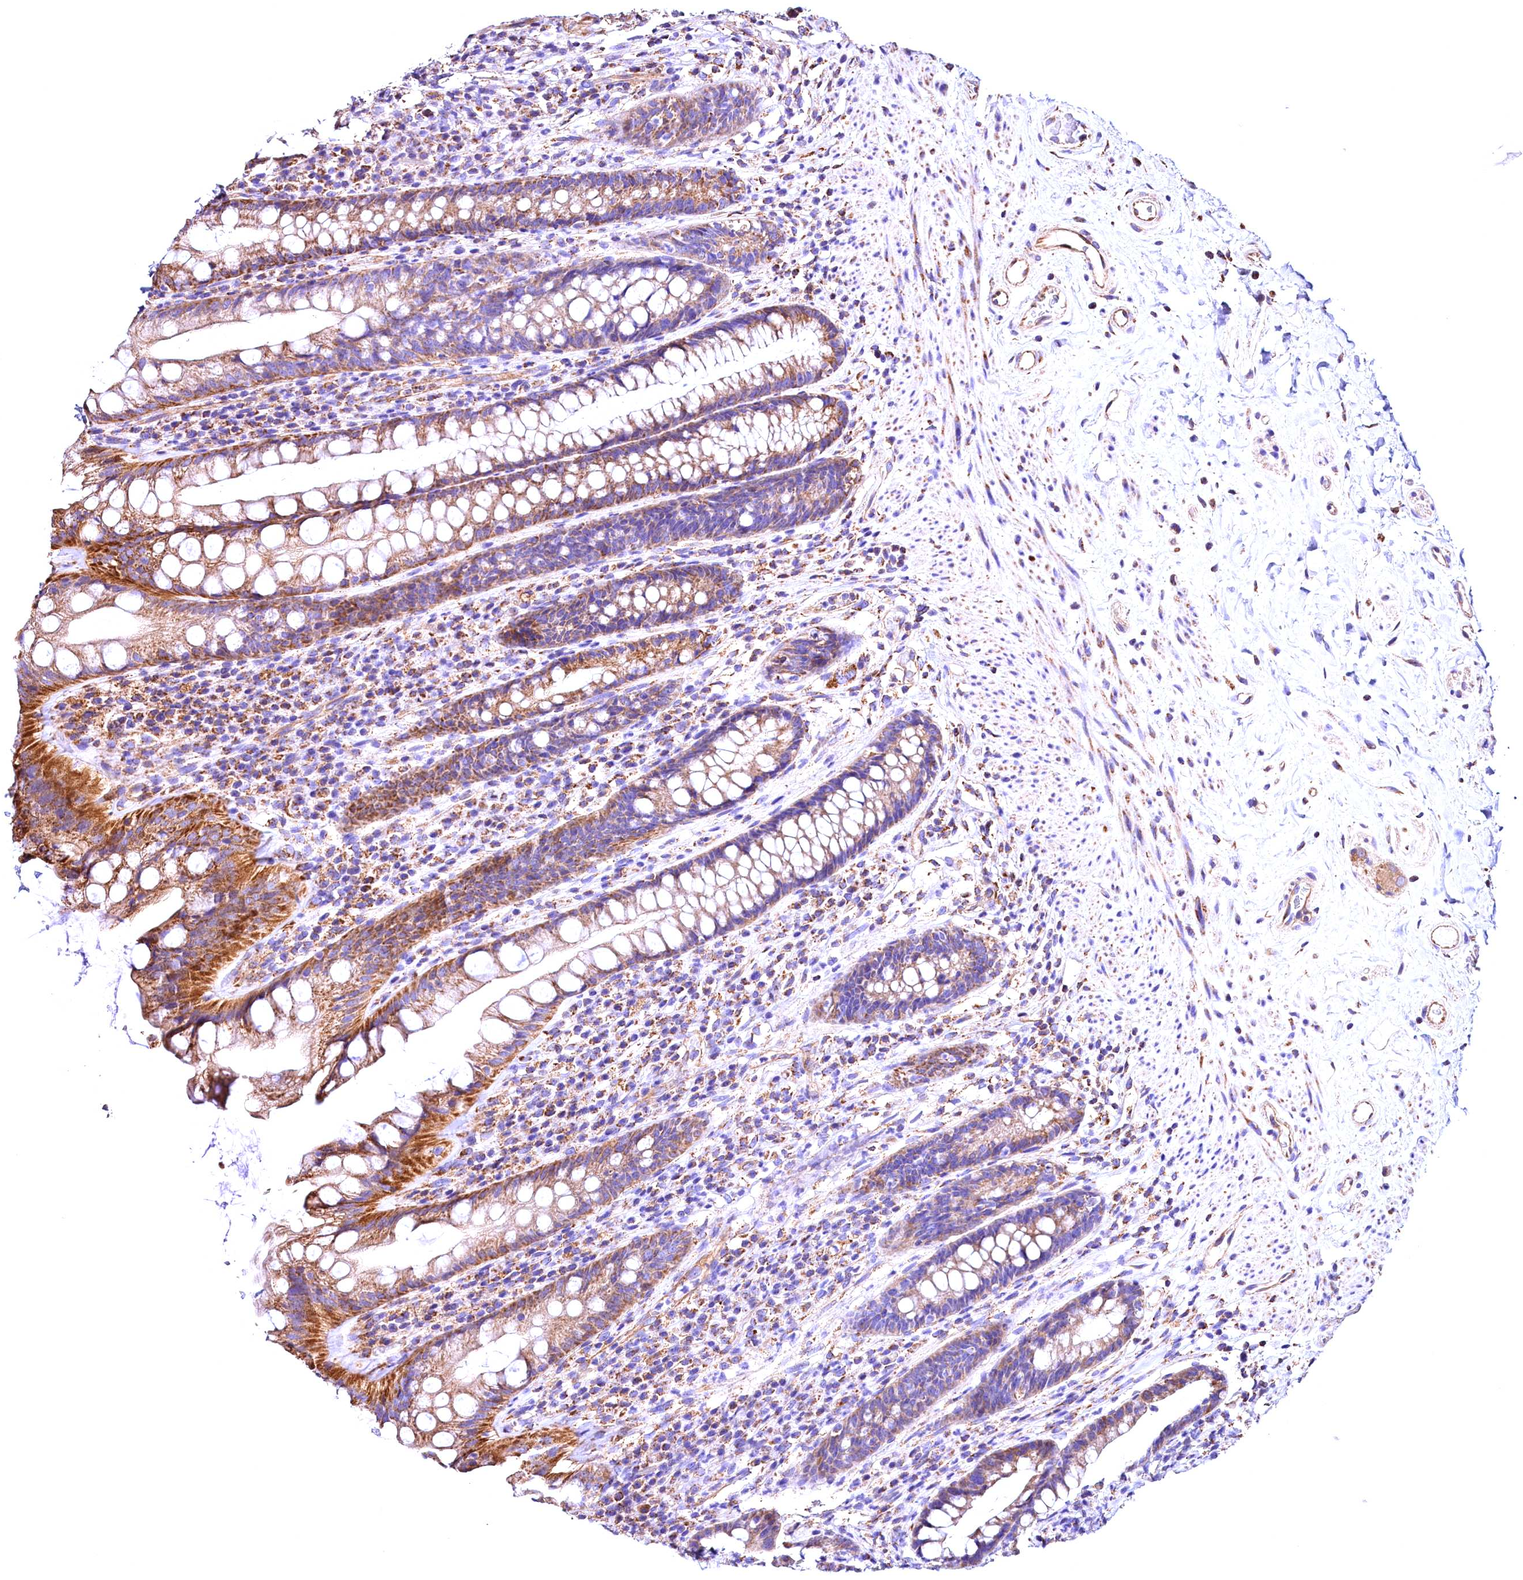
{"staining": {"intensity": "strong", "quantity": "25%-75%", "location": "cytoplasmic/membranous"}, "tissue": "rectum", "cell_type": "Glandular cells", "image_type": "normal", "snomed": [{"axis": "morphology", "description": "Normal tissue, NOS"}, {"axis": "topography", "description": "Rectum"}], "caption": "Immunohistochemistry (IHC) staining of unremarkable rectum, which demonstrates high levels of strong cytoplasmic/membranous expression in approximately 25%-75% of glandular cells indicating strong cytoplasmic/membranous protein staining. The staining was performed using DAB (3,3'-diaminobenzidine) (brown) for protein detection and nuclei were counterstained in hematoxylin (blue).", "gene": "ACAA2", "patient": {"sex": "male", "age": 74}}